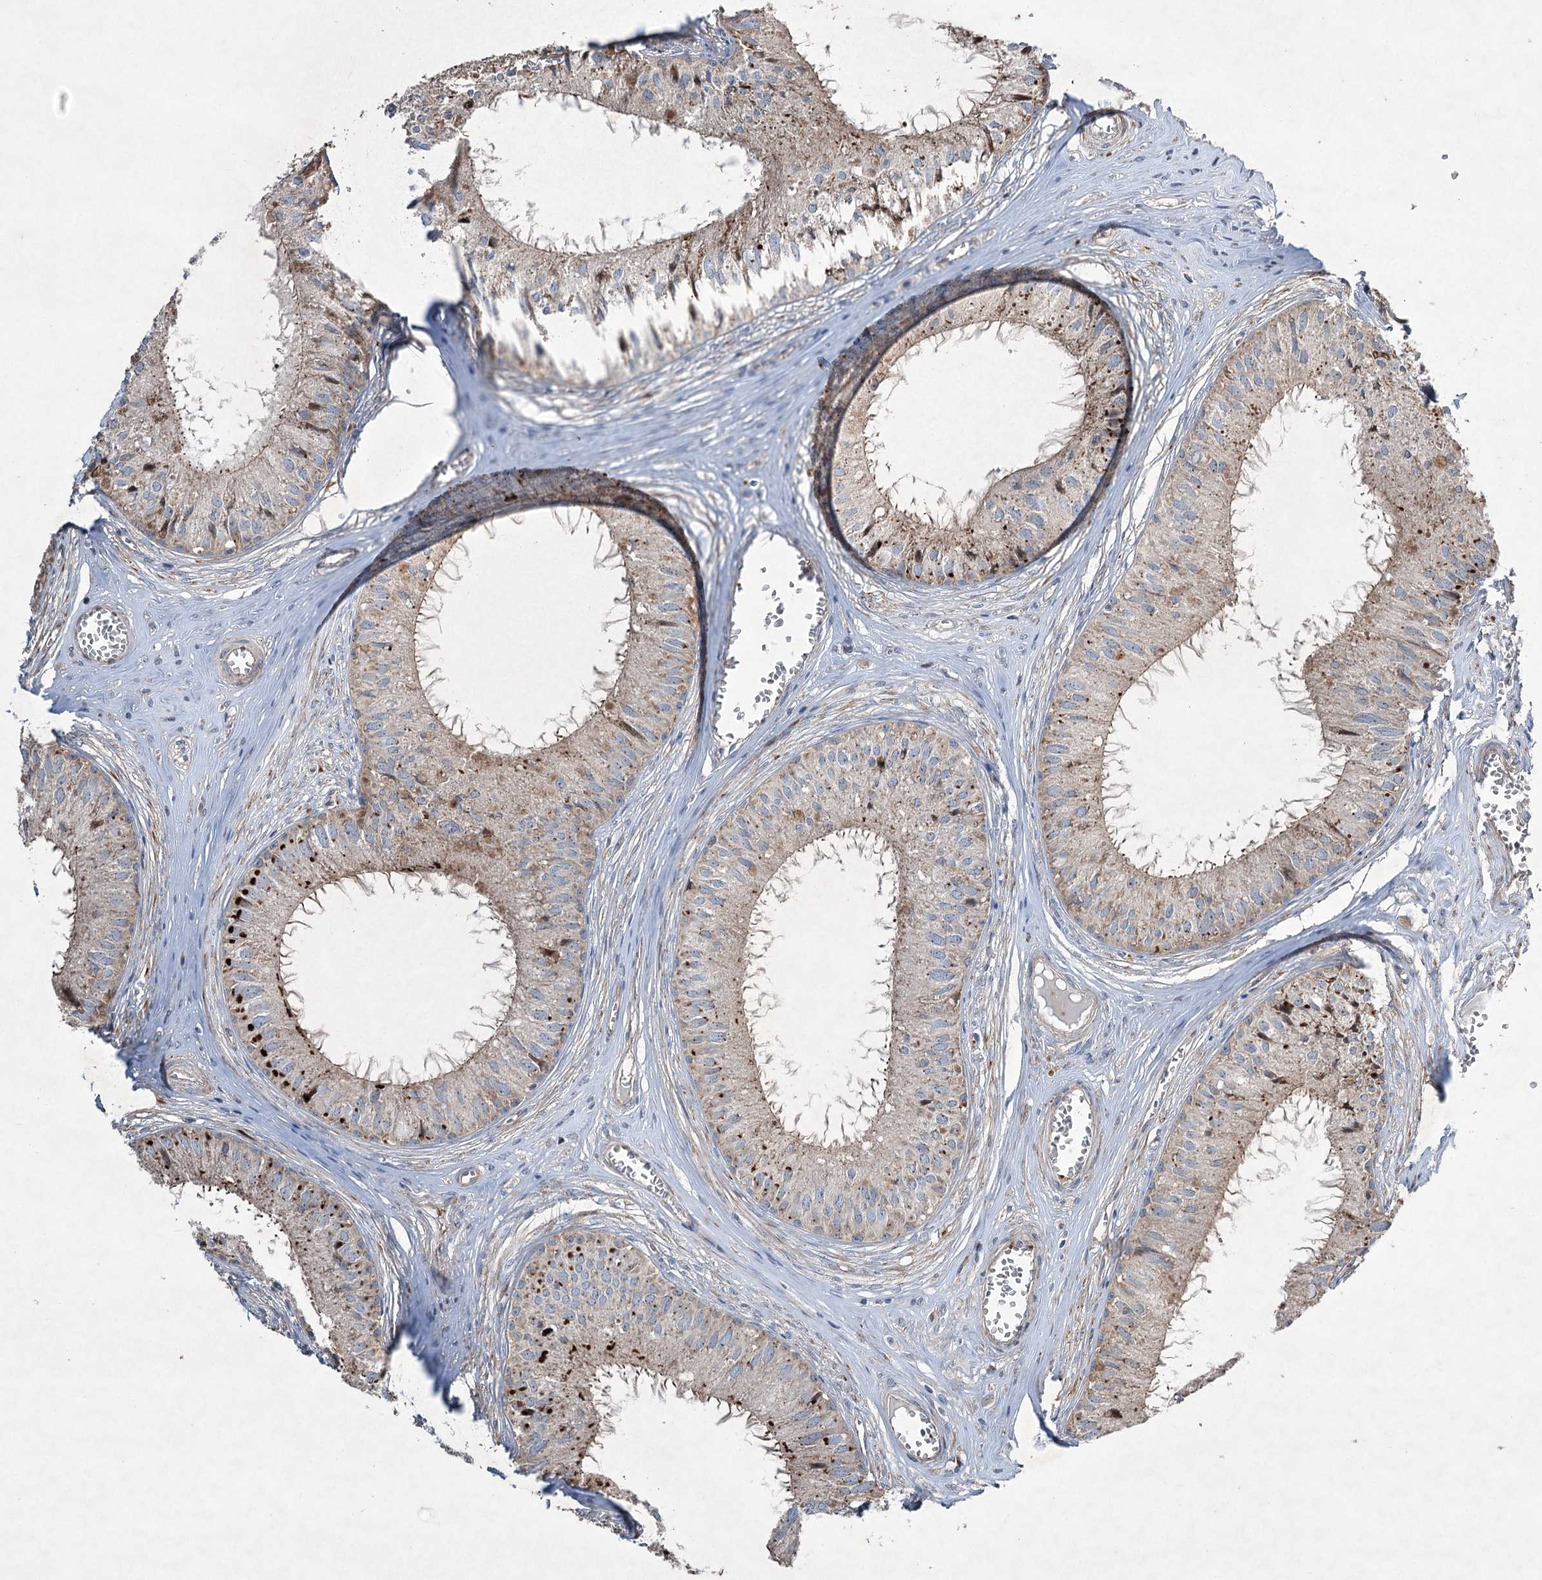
{"staining": {"intensity": "moderate", "quantity": "25%-75%", "location": "cytoplasmic/membranous"}, "tissue": "epididymis", "cell_type": "Glandular cells", "image_type": "normal", "snomed": [{"axis": "morphology", "description": "Normal tissue, NOS"}, {"axis": "topography", "description": "Epididymis"}], "caption": "Brown immunohistochemical staining in benign epididymis demonstrates moderate cytoplasmic/membranous expression in approximately 25%-75% of glandular cells.", "gene": "SERINC5", "patient": {"sex": "male", "age": 36}}